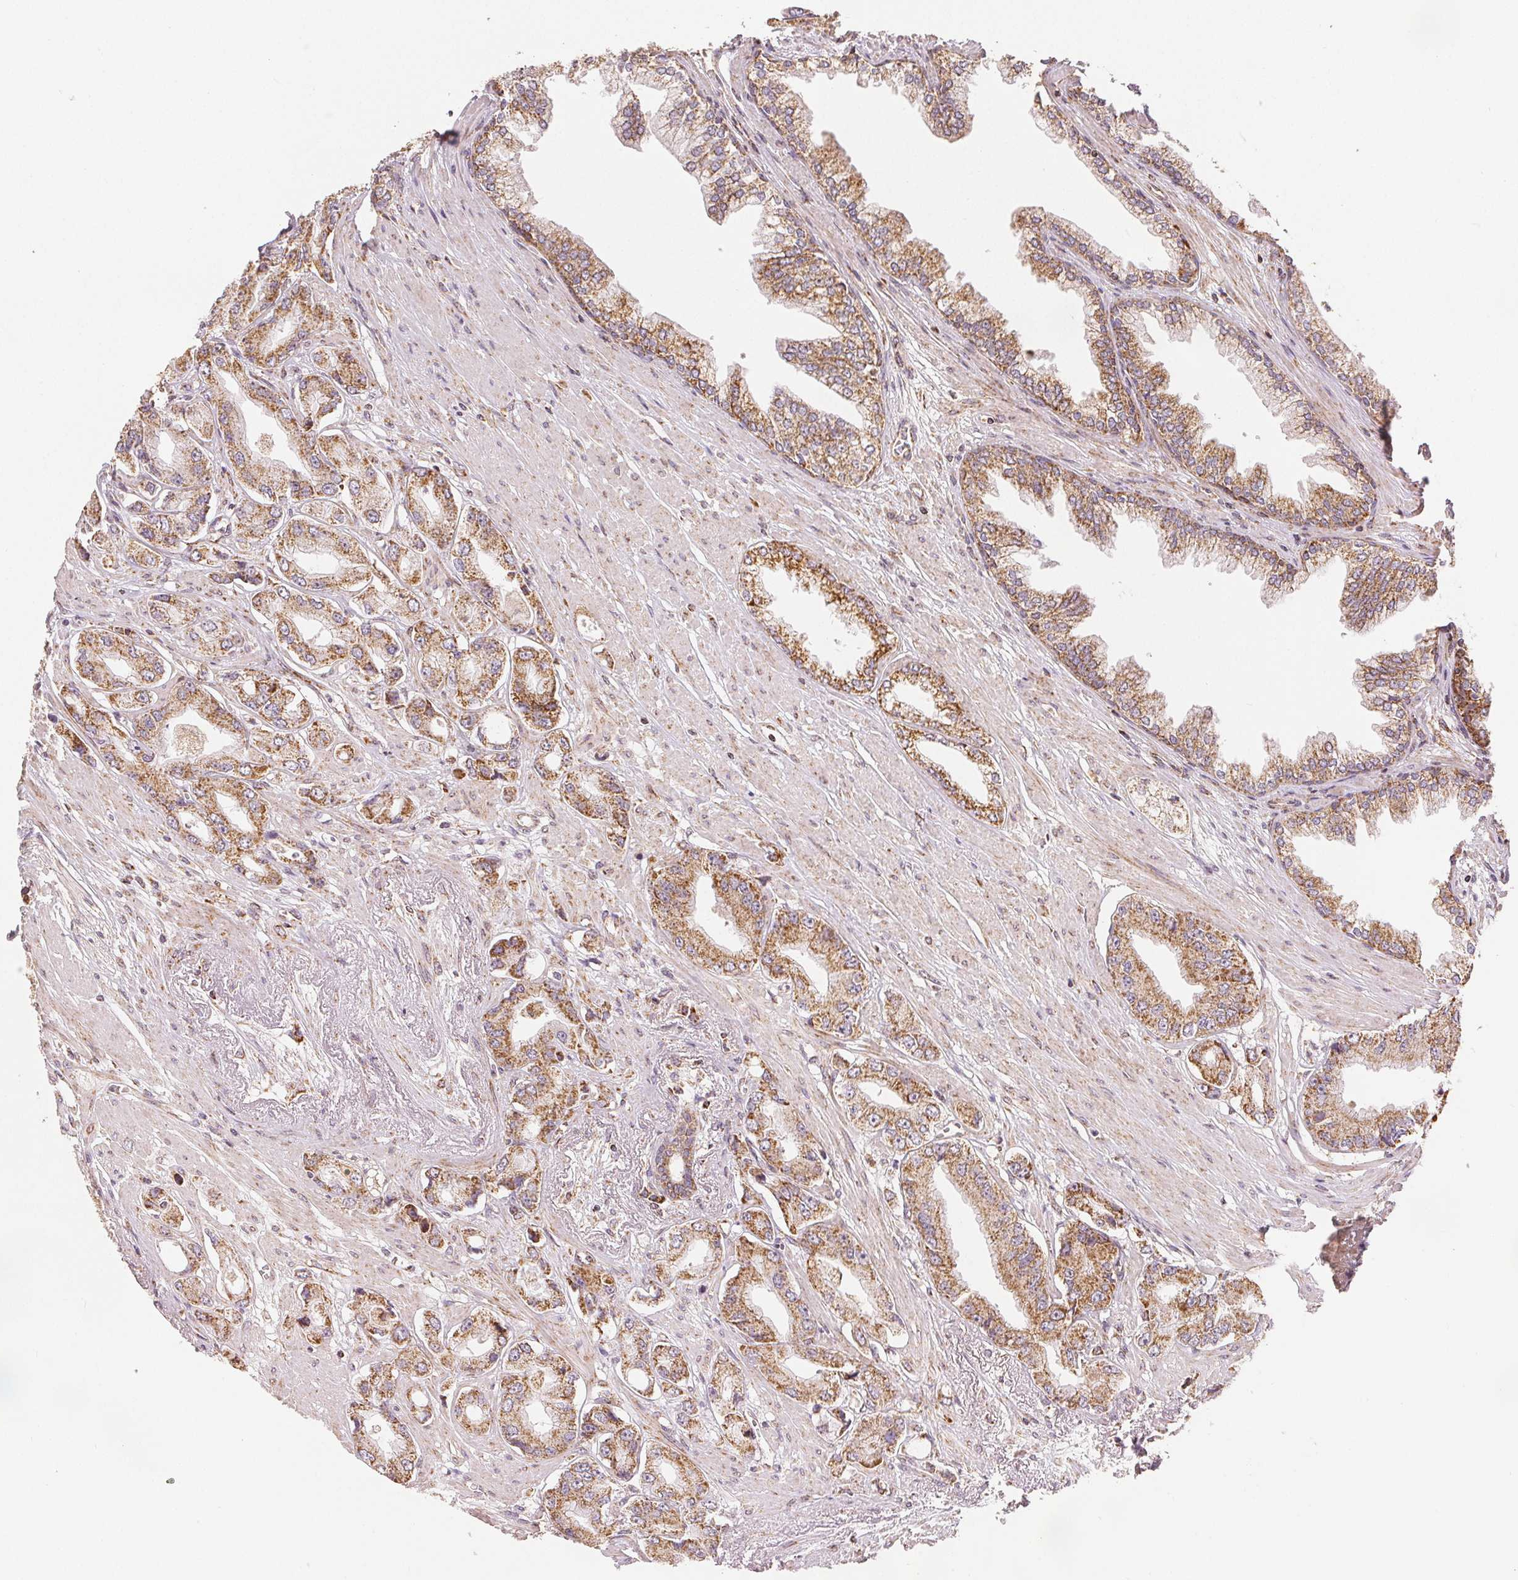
{"staining": {"intensity": "moderate", "quantity": ">75%", "location": "cytoplasmic/membranous"}, "tissue": "prostate cancer", "cell_type": "Tumor cells", "image_type": "cancer", "snomed": [{"axis": "morphology", "description": "Adenocarcinoma, Low grade"}, {"axis": "topography", "description": "Prostate"}], "caption": "Immunohistochemistry (DAB) staining of low-grade adenocarcinoma (prostate) displays moderate cytoplasmic/membranous protein expression in approximately >75% of tumor cells. The staining was performed using DAB (3,3'-diaminobenzidine) to visualize the protein expression in brown, while the nuclei were stained in blue with hematoxylin (Magnification: 20x).", "gene": "SDHB", "patient": {"sex": "male", "age": 60}}